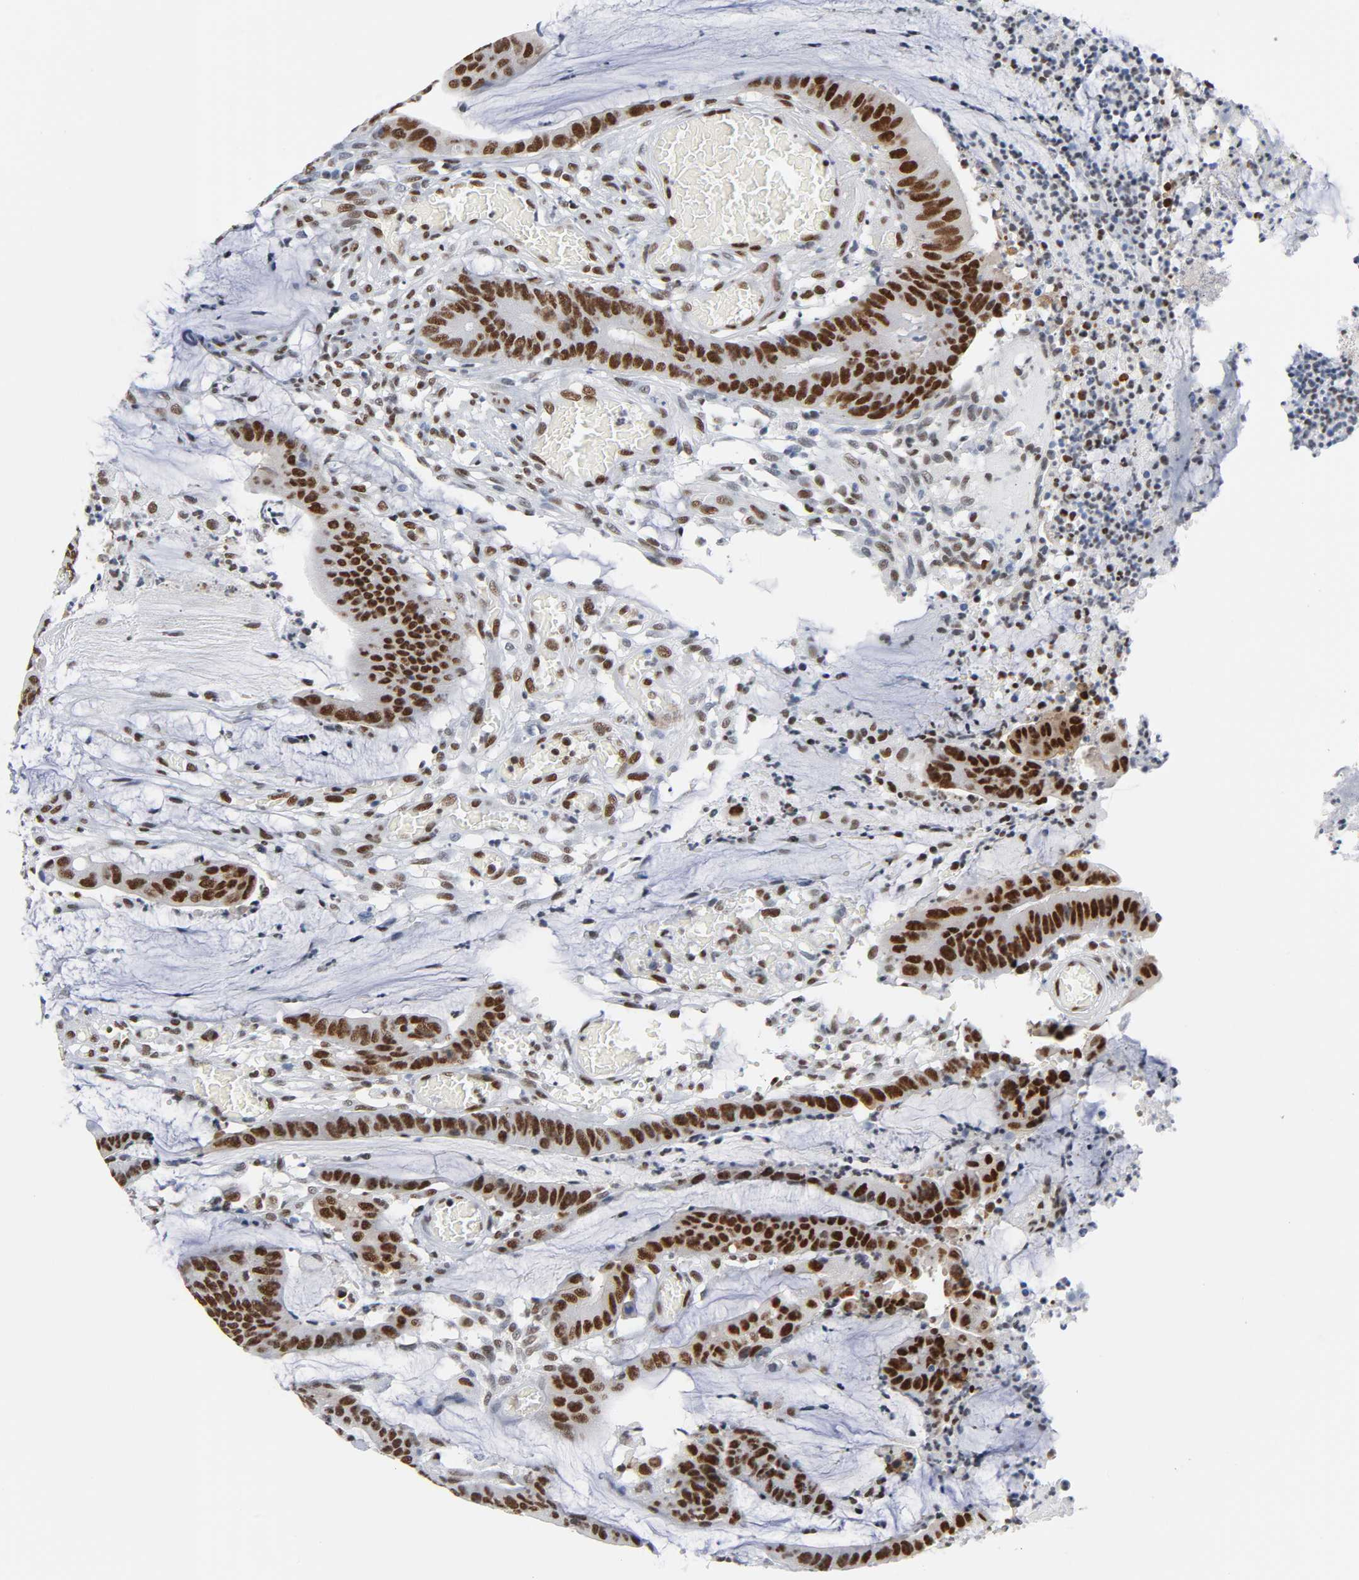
{"staining": {"intensity": "strong", "quantity": ">75%", "location": "nuclear"}, "tissue": "colorectal cancer", "cell_type": "Tumor cells", "image_type": "cancer", "snomed": [{"axis": "morphology", "description": "Adenocarcinoma, NOS"}, {"axis": "topography", "description": "Rectum"}], "caption": "An immunohistochemistry photomicrograph of tumor tissue is shown. Protein staining in brown highlights strong nuclear positivity in colorectal adenocarcinoma within tumor cells.", "gene": "CSTF2", "patient": {"sex": "female", "age": 66}}